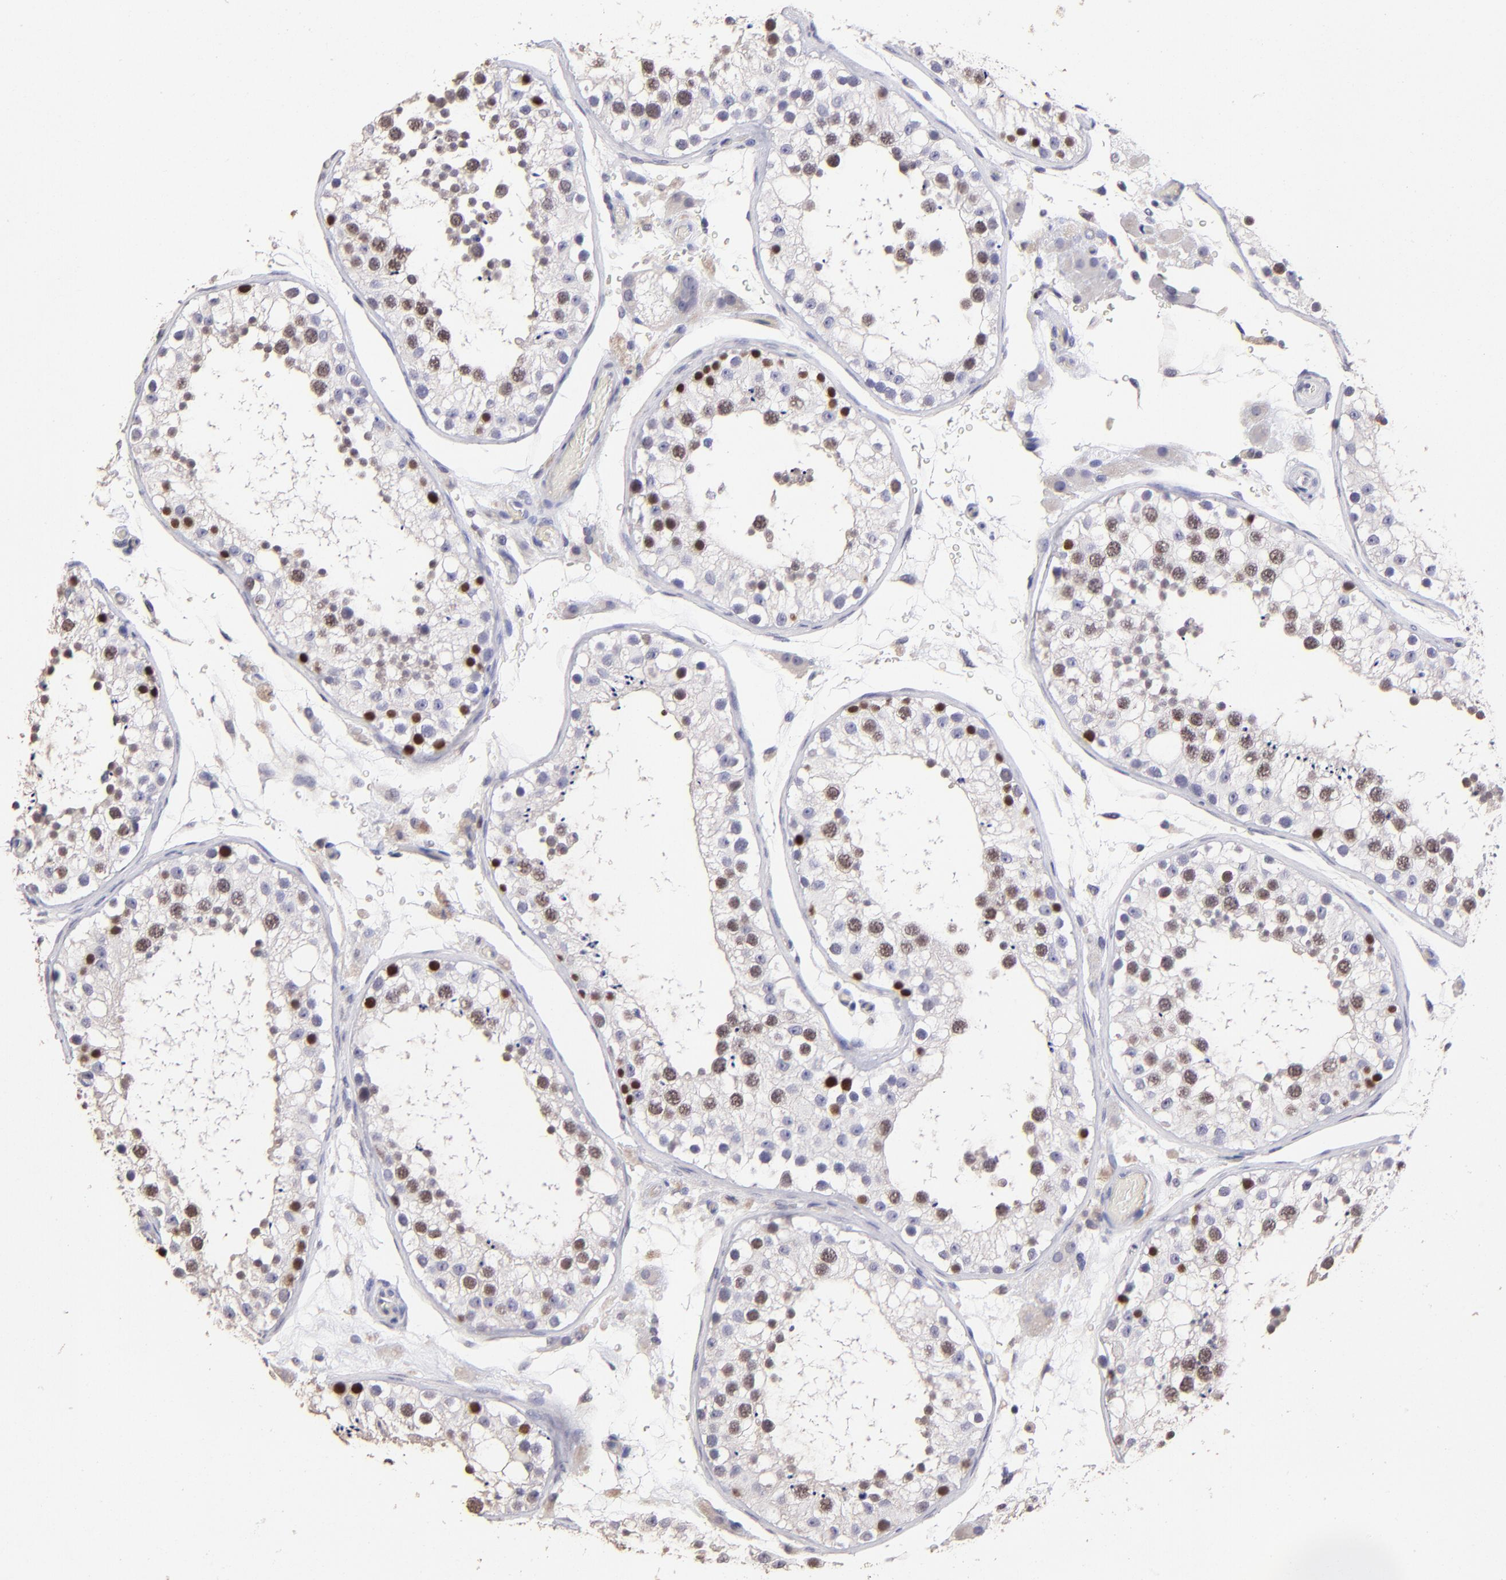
{"staining": {"intensity": "strong", "quantity": "25%-75%", "location": "nuclear"}, "tissue": "testis", "cell_type": "Cells in seminiferous ducts", "image_type": "normal", "snomed": [{"axis": "morphology", "description": "Normal tissue, NOS"}, {"axis": "topography", "description": "Testis"}], "caption": "Benign testis reveals strong nuclear positivity in about 25%-75% of cells in seminiferous ducts Nuclei are stained in blue..", "gene": "DNMT1", "patient": {"sex": "male", "age": 26}}